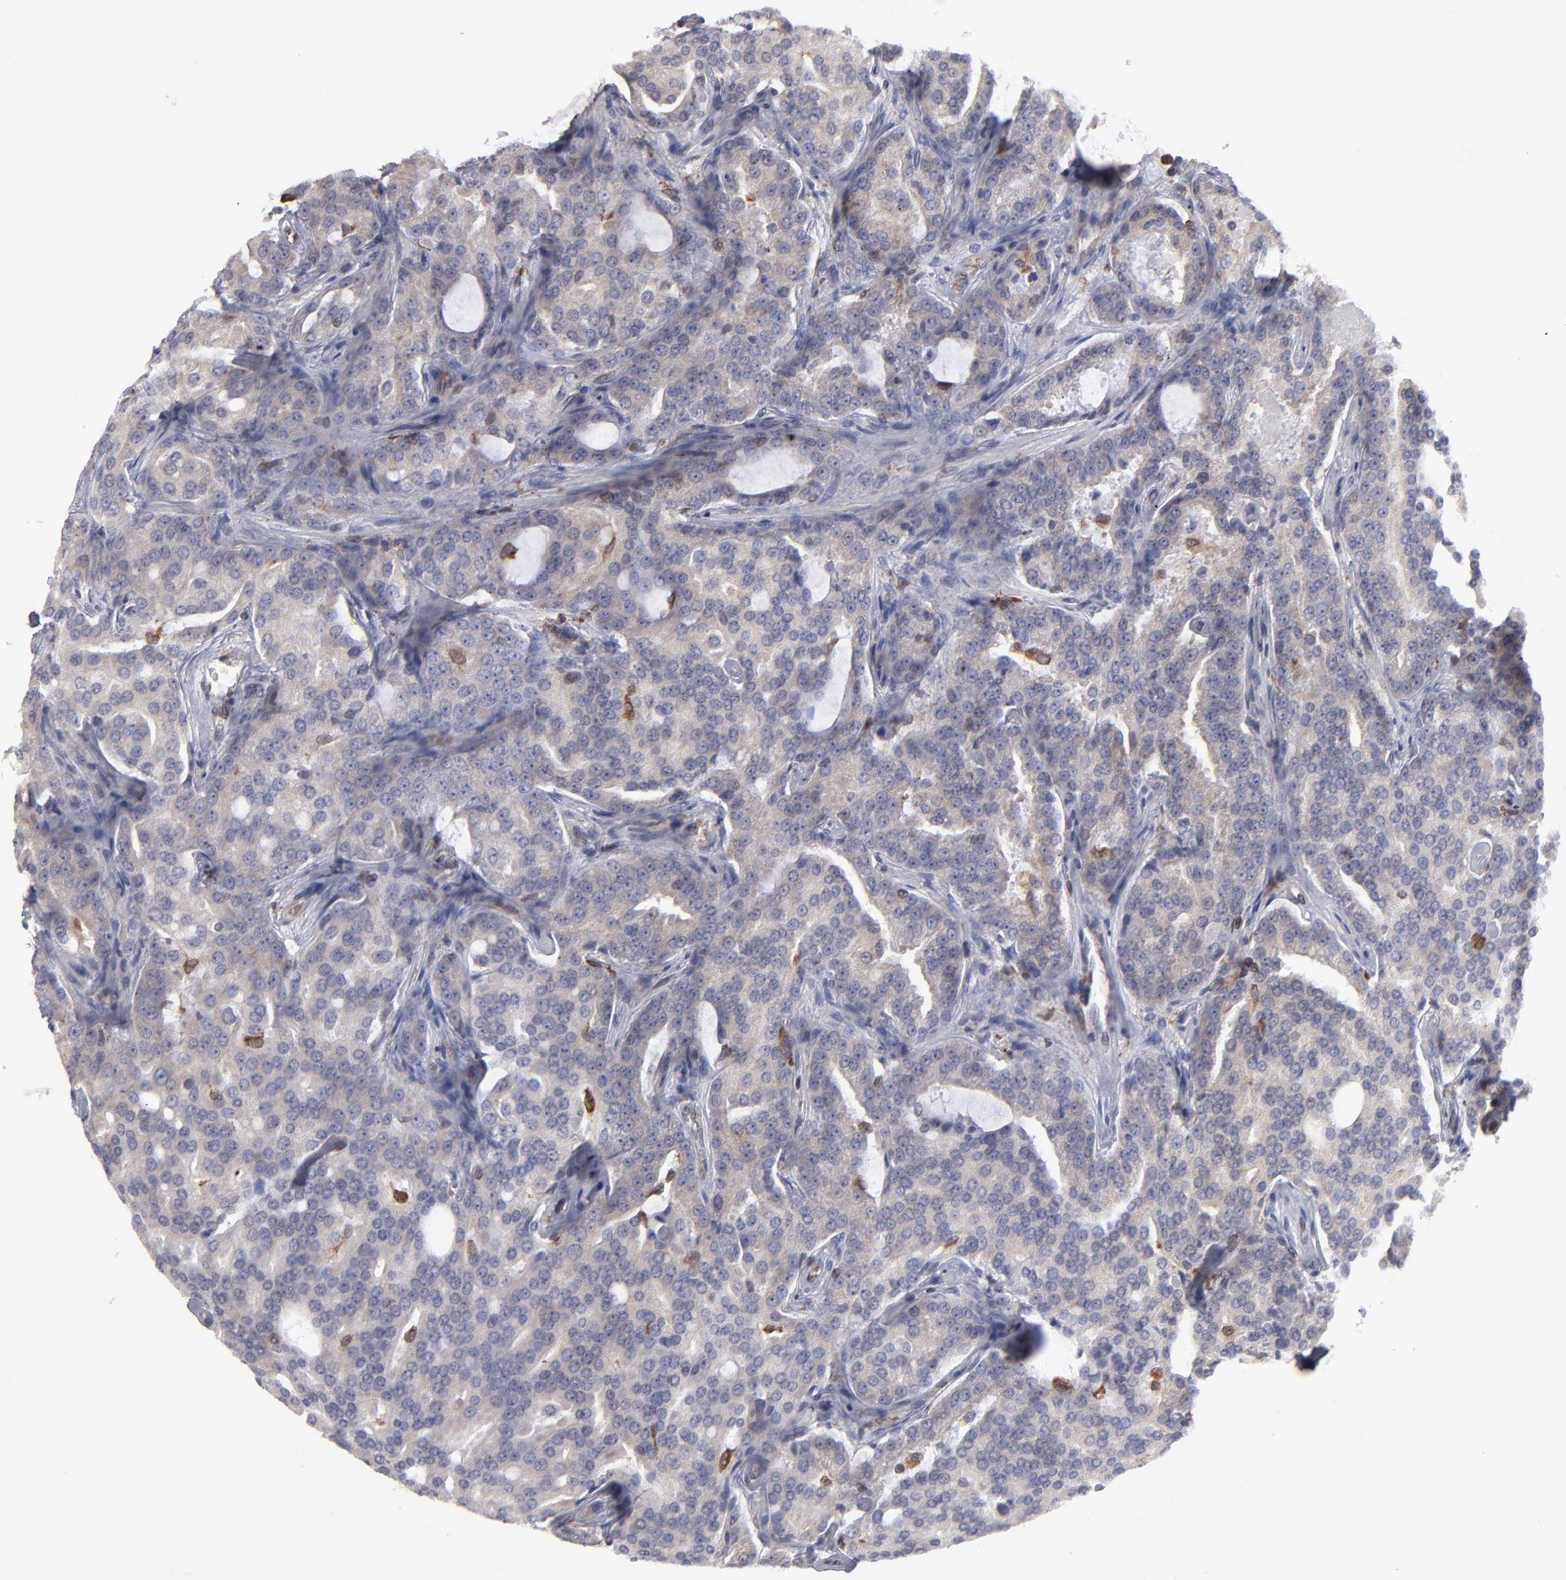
{"staining": {"intensity": "weak", "quantity": ">75%", "location": "cytoplasmic/membranous"}, "tissue": "prostate cancer", "cell_type": "Tumor cells", "image_type": "cancer", "snomed": [{"axis": "morphology", "description": "Adenocarcinoma, High grade"}, {"axis": "topography", "description": "Prostate"}], "caption": "Immunohistochemical staining of human prostate adenocarcinoma (high-grade) reveals low levels of weak cytoplasmic/membranous expression in about >75% of tumor cells.", "gene": "TMX1", "patient": {"sex": "male", "age": 72}}